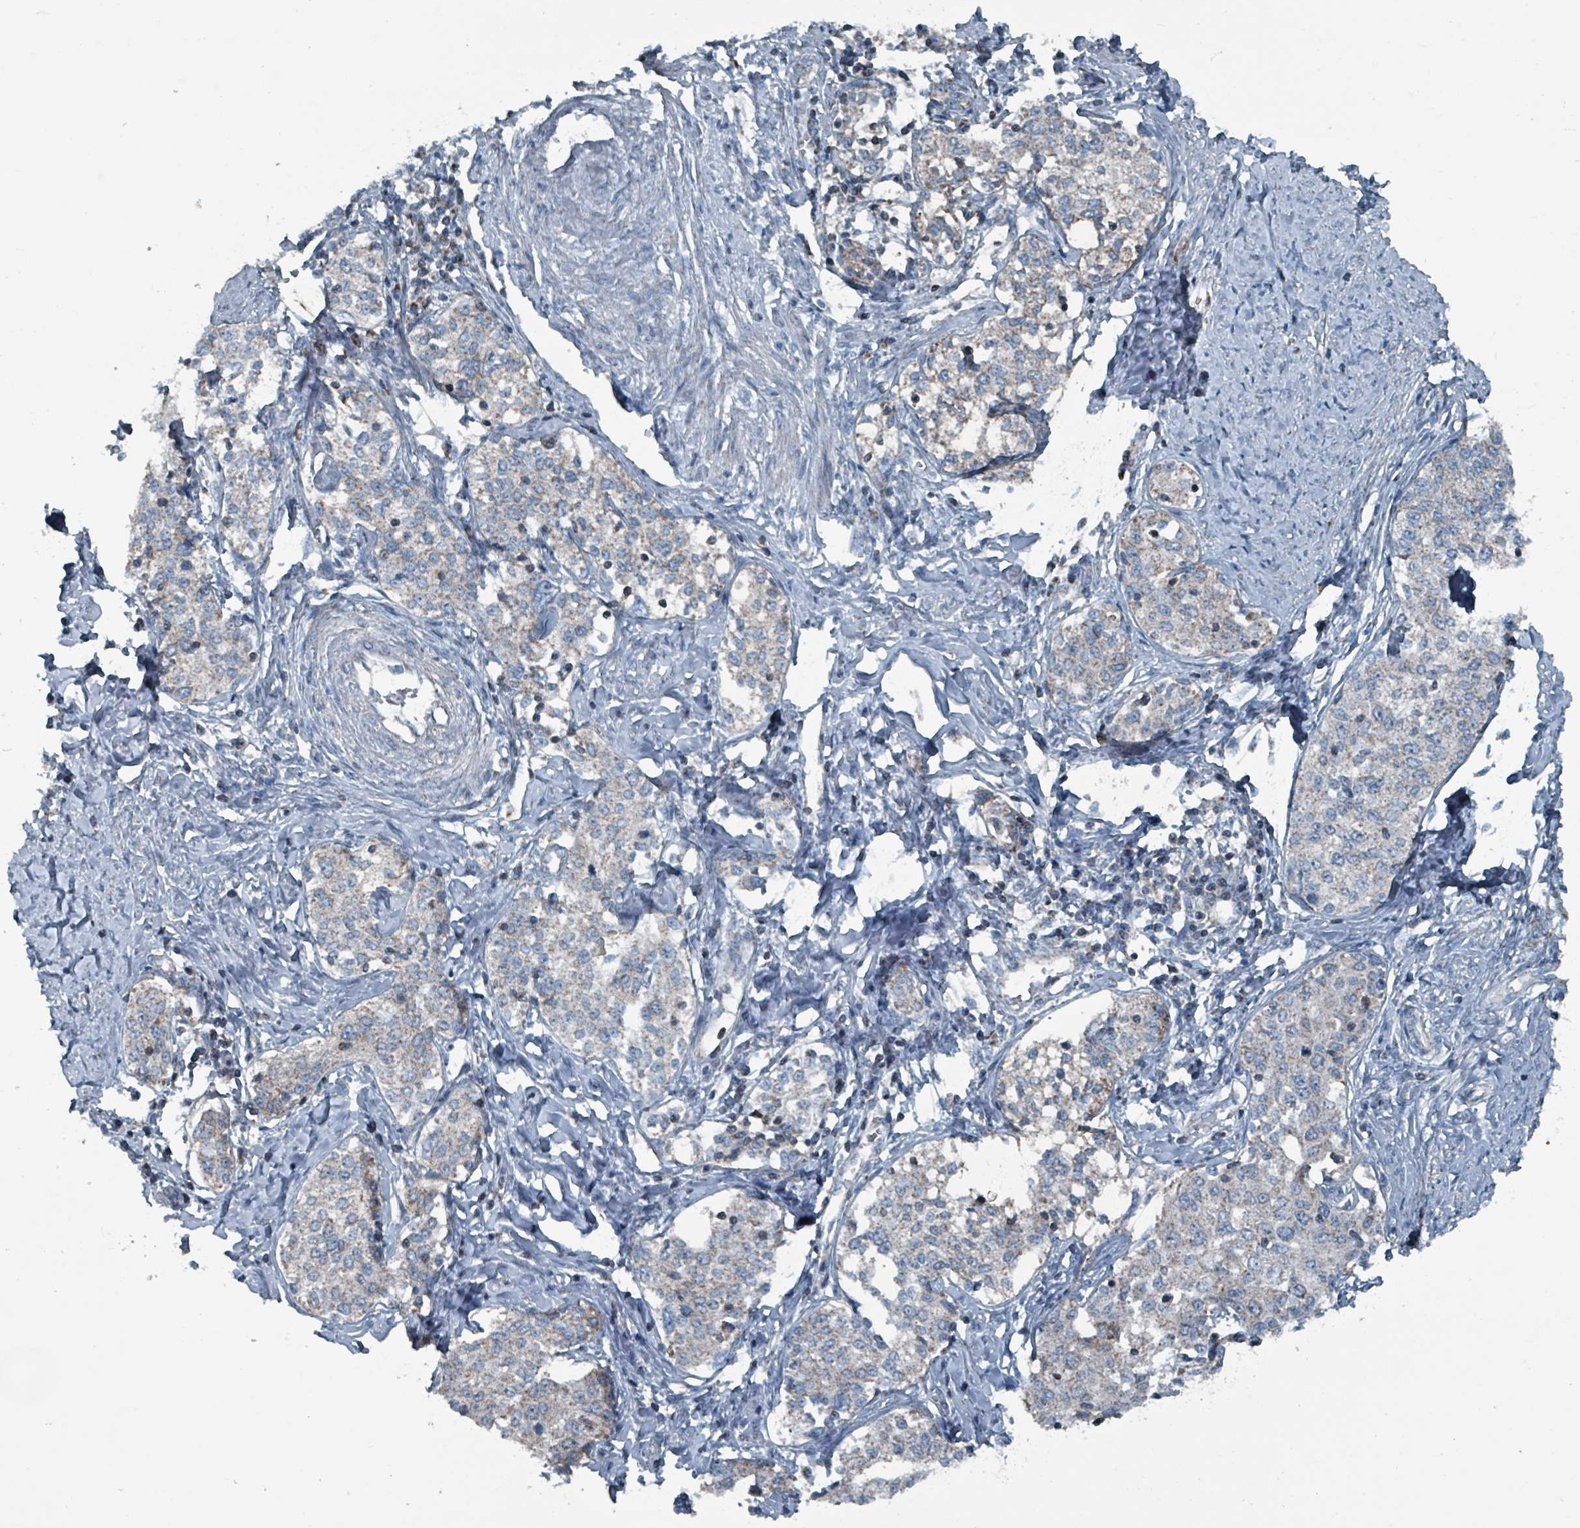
{"staining": {"intensity": "negative", "quantity": "none", "location": "none"}, "tissue": "cervical cancer", "cell_type": "Tumor cells", "image_type": "cancer", "snomed": [{"axis": "morphology", "description": "Squamous cell carcinoma, NOS"}, {"axis": "morphology", "description": "Adenocarcinoma, NOS"}, {"axis": "topography", "description": "Cervix"}], "caption": "Immunohistochemistry (IHC) of cervical adenocarcinoma demonstrates no staining in tumor cells. (IHC, brightfield microscopy, high magnification).", "gene": "ABHD18", "patient": {"sex": "female", "age": 52}}